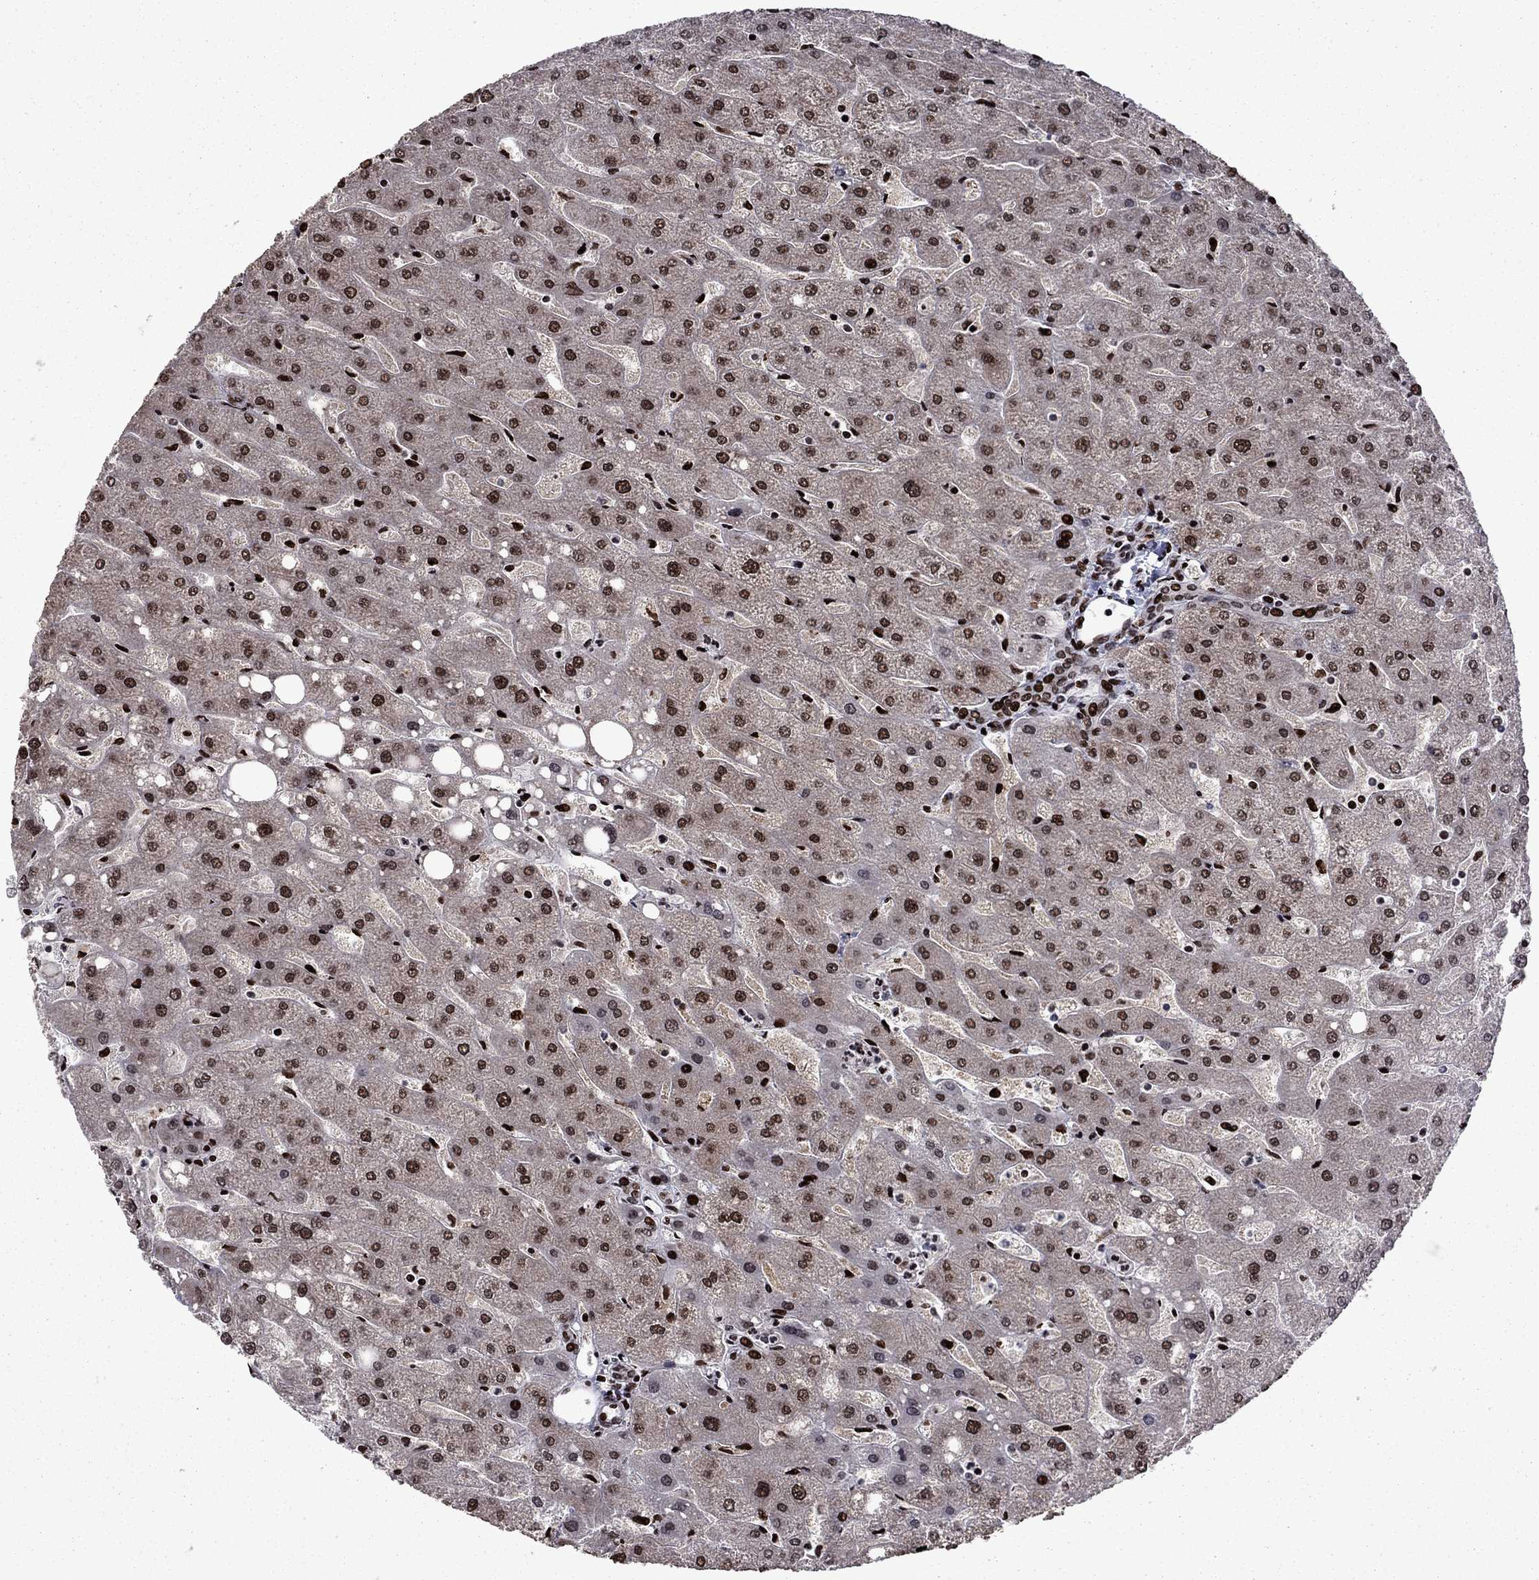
{"staining": {"intensity": "strong", "quantity": ">75%", "location": "nuclear"}, "tissue": "liver", "cell_type": "Cholangiocytes", "image_type": "normal", "snomed": [{"axis": "morphology", "description": "Normal tissue, NOS"}, {"axis": "topography", "description": "Liver"}], "caption": "Liver stained for a protein shows strong nuclear positivity in cholangiocytes. The staining was performed using DAB (3,3'-diaminobenzidine), with brown indicating positive protein expression. Nuclei are stained blue with hematoxylin.", "gene": "LIMK1", "patient": {"sex": "male", "age": 67}}